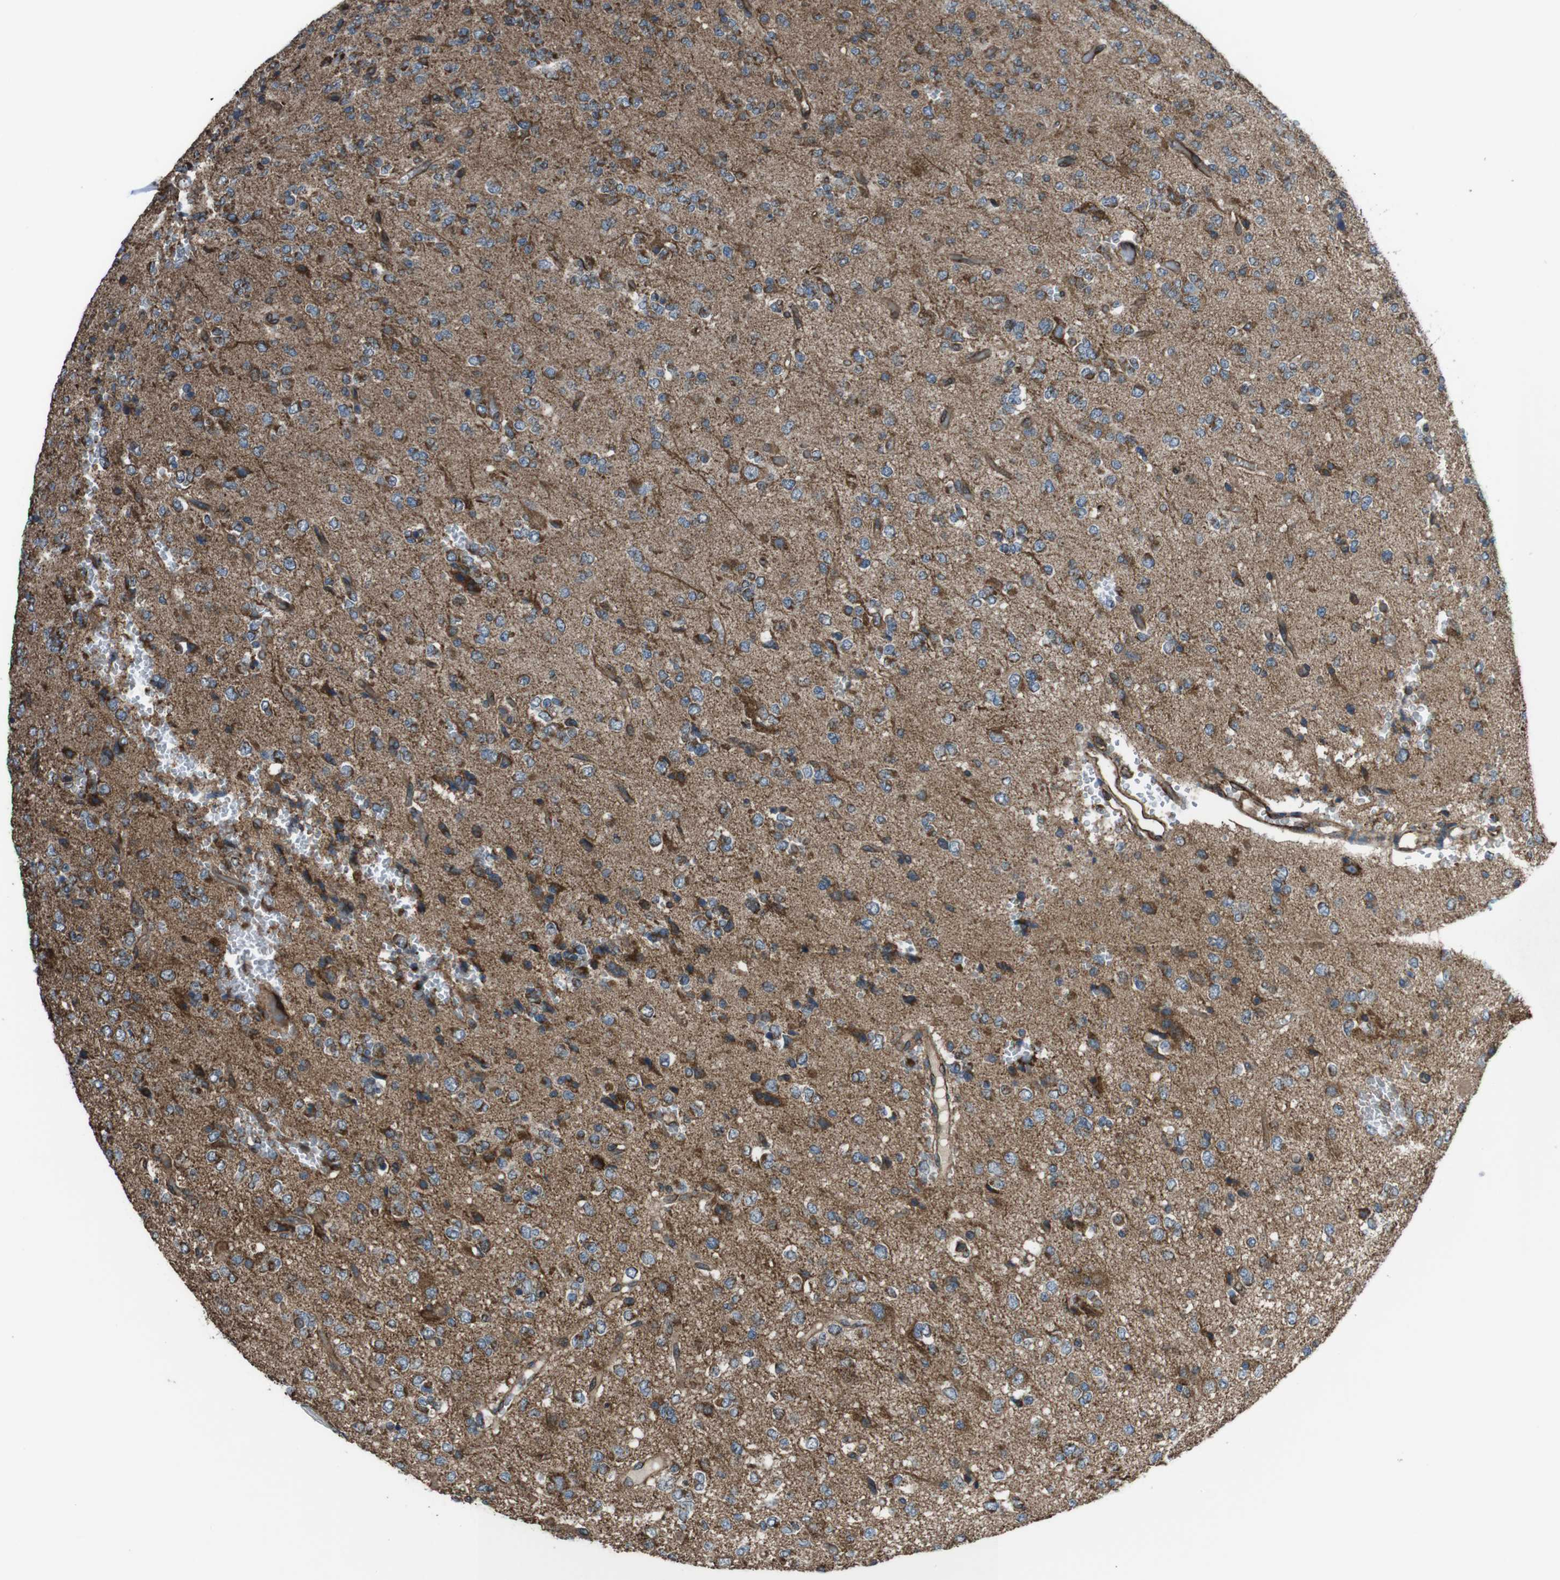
{"staining": {"intensity": "moderate", "quantity": "25%-75%", "location": "cytoplasmic/membranous"}, "tissue": "glioma", "cell_type": "Tumor cells", "image_type": "cancer", "snomed": [{"axis": "morphology", "description": "Glioma, malignant, Low grade"}, {"axis": "topography", "description": "Brain"}], "caption": "Glioma stained for a protein (brown) displays moderate cytoplasmic/membranous positive positivity in approximately 25%-75% of tumor cells.", "gene": "GIMAP8", "patient": {"sex": "male", "age": 38}}